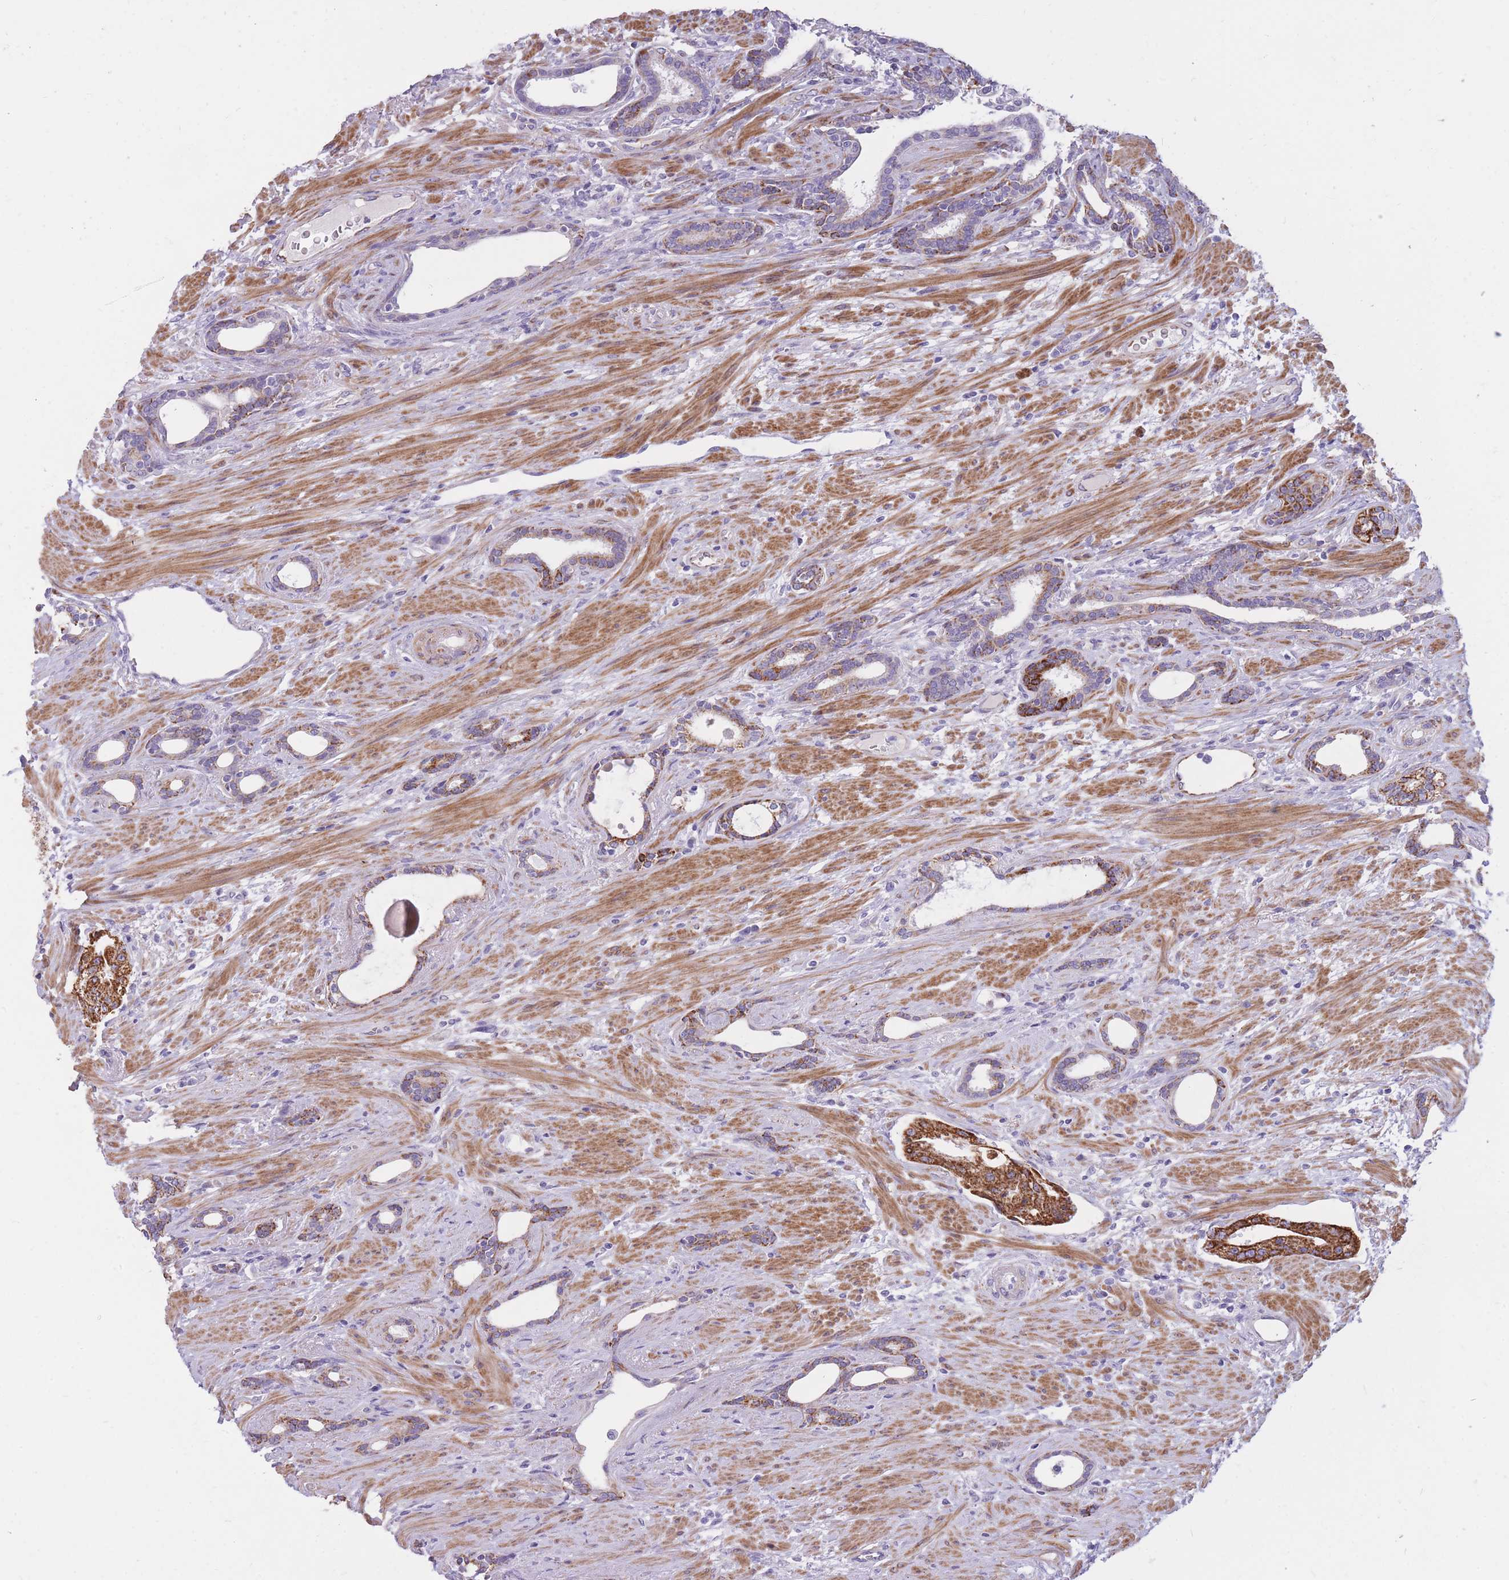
{"staining": {"intensity": "strong", "quantity": "25%-75%", "location": "cytoplasmic/membranous"}, "tissue": "prostate cancer", "cell_type": "Tumor cells", "image_type": "cancer", "snomed": [{"axis": "morphology", "description": "Adenocarcinoma, High grade"}, {"axis": "topography", "description": "Prostate"}], "caption": "Strong cytoplasmic/membranous positivity is seen in about 25%-75% of tumor cells in prostate high-grade adenocarcinoma.", "gene": "RNF170", "patient": {"sex": "male", "age": 69}}